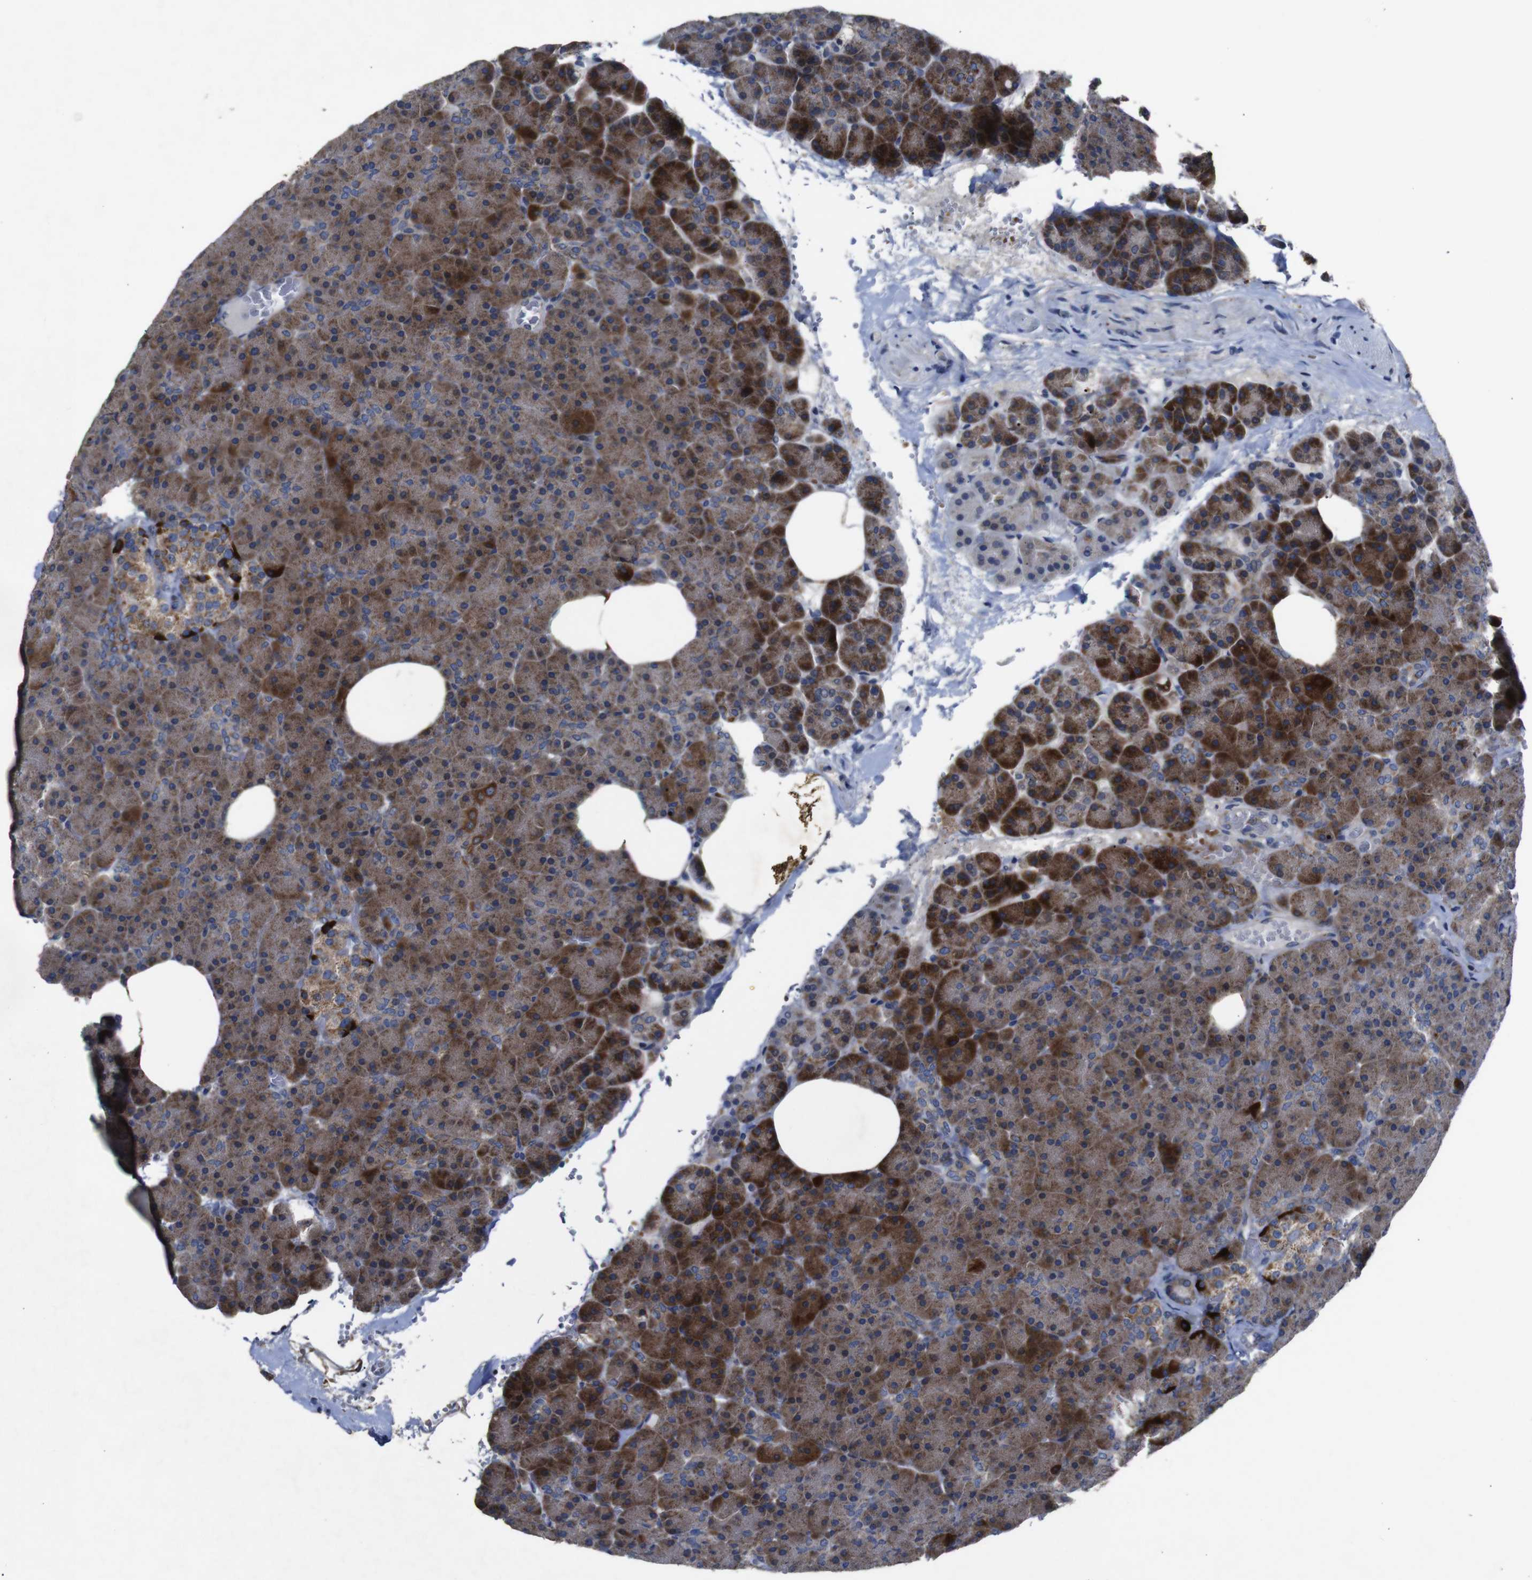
{"staining": {"intensity": "moderate", "quantity": ">75%", "location": "cytoplasmic/membranous"}, "tissue": "pancreas", "cell_type": "Exocrine glandular cells", "image_type": "normal", "snomed": [{"axis": "morphology", "description": "Normal tissue, NOS"}, {"axis": "topography", "description": "Pancreas"}], "caption": "Protein staining of benign pancreas reveals moderate cytoplasmic/membranous expression in about >75% of exocrine glandular cells.", "gene": "CHST10", "patient": {"sex": "female", "age": 35}}